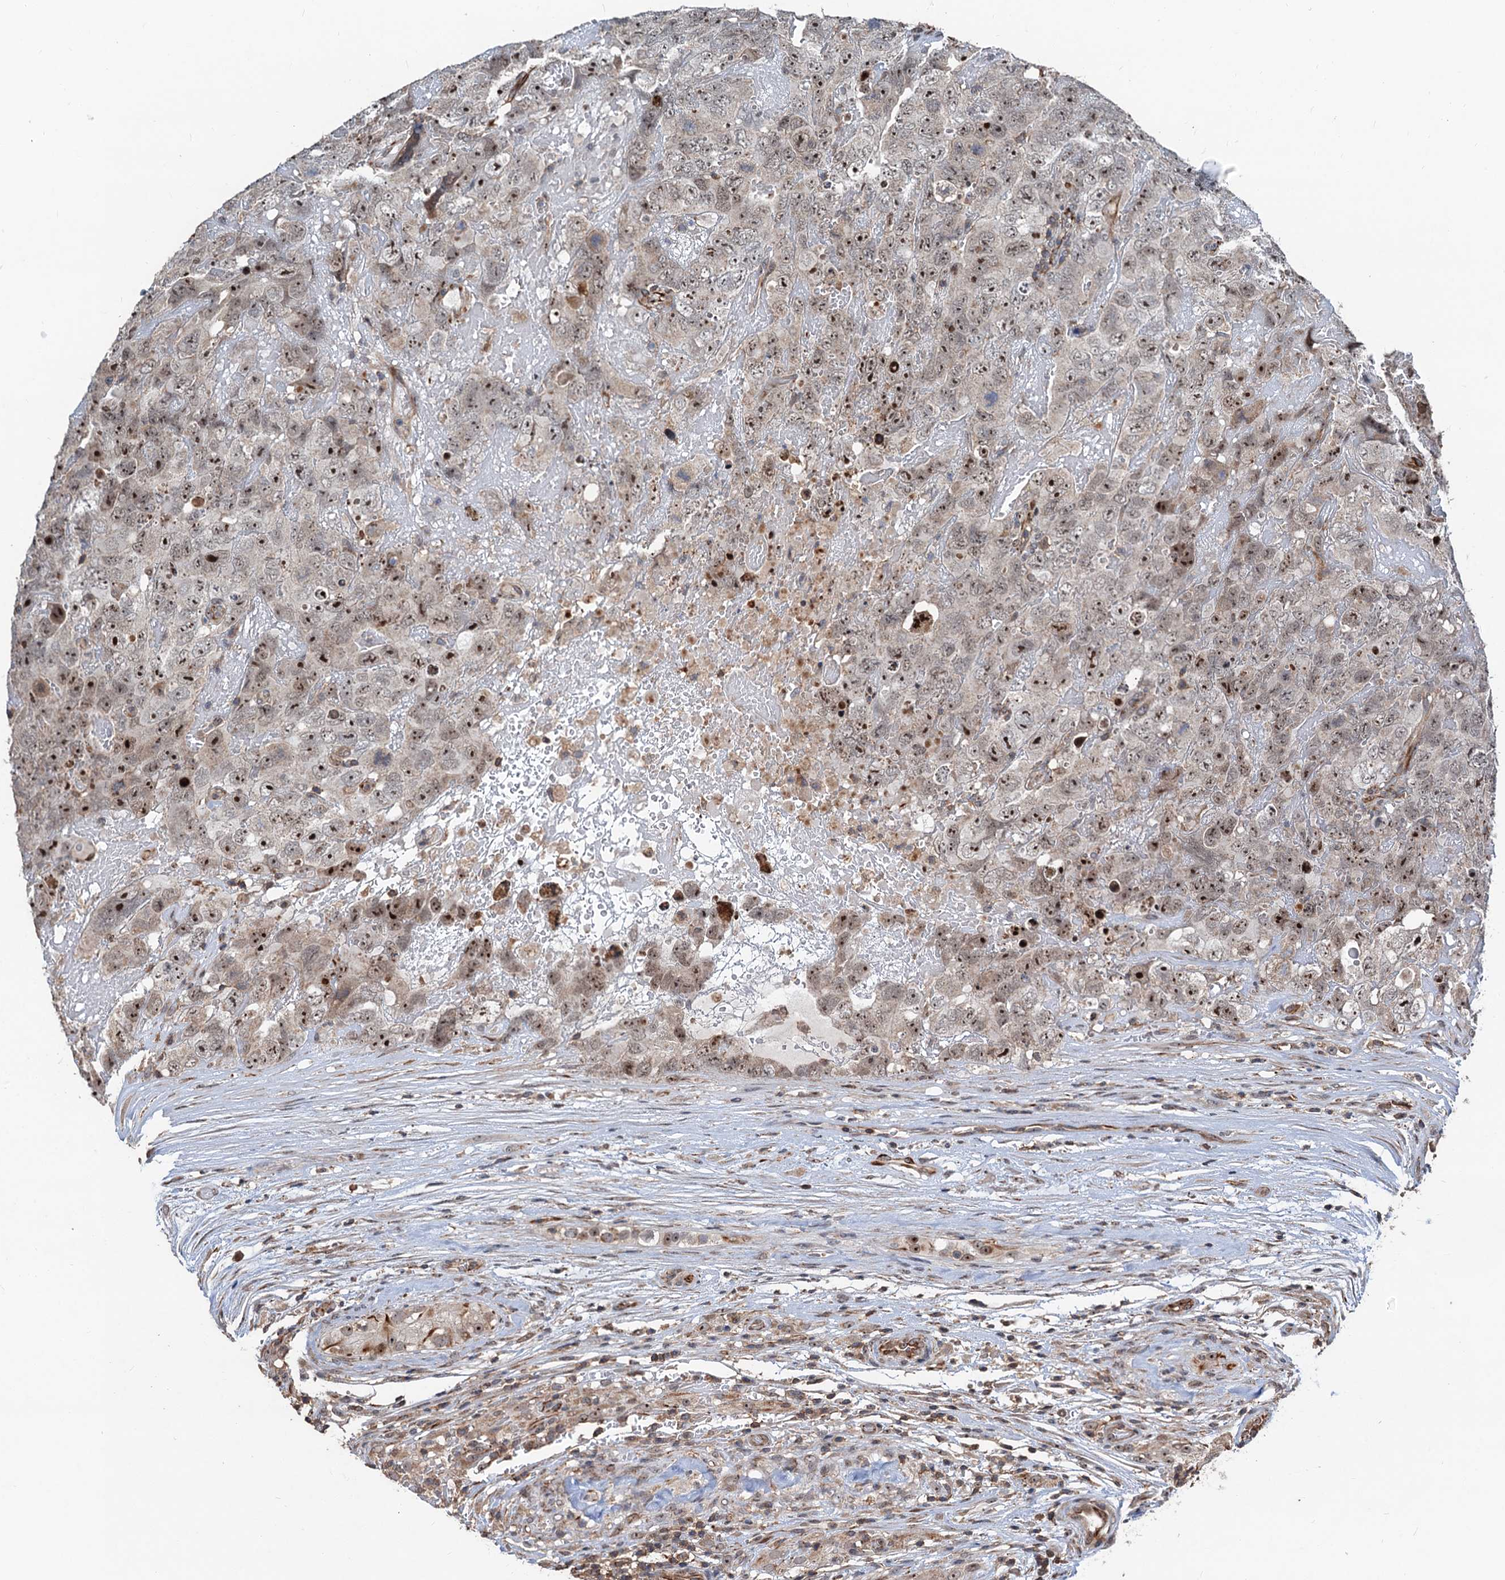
{"staining": {"intensity": "moderate", "quantity": ">75%", "location": "nuclear"}, "tissue": "testis cancer", "cell_type": "Tumor cells", "image_type": "cancer", "snomed": [{"axis": "morphology", "description": "Carcinoma, Embryonal, NOS"}, {"axis": "topography", "description": "Testis"}], "caption": "Immunohistochemical staining of embryonal carcinoma (testis) reveals medium levels of moderate nuclear protein expression in approximately >75% of tumor cells.", "gene": "TMA16", "patient": {"sex": "male", "age": 45}}